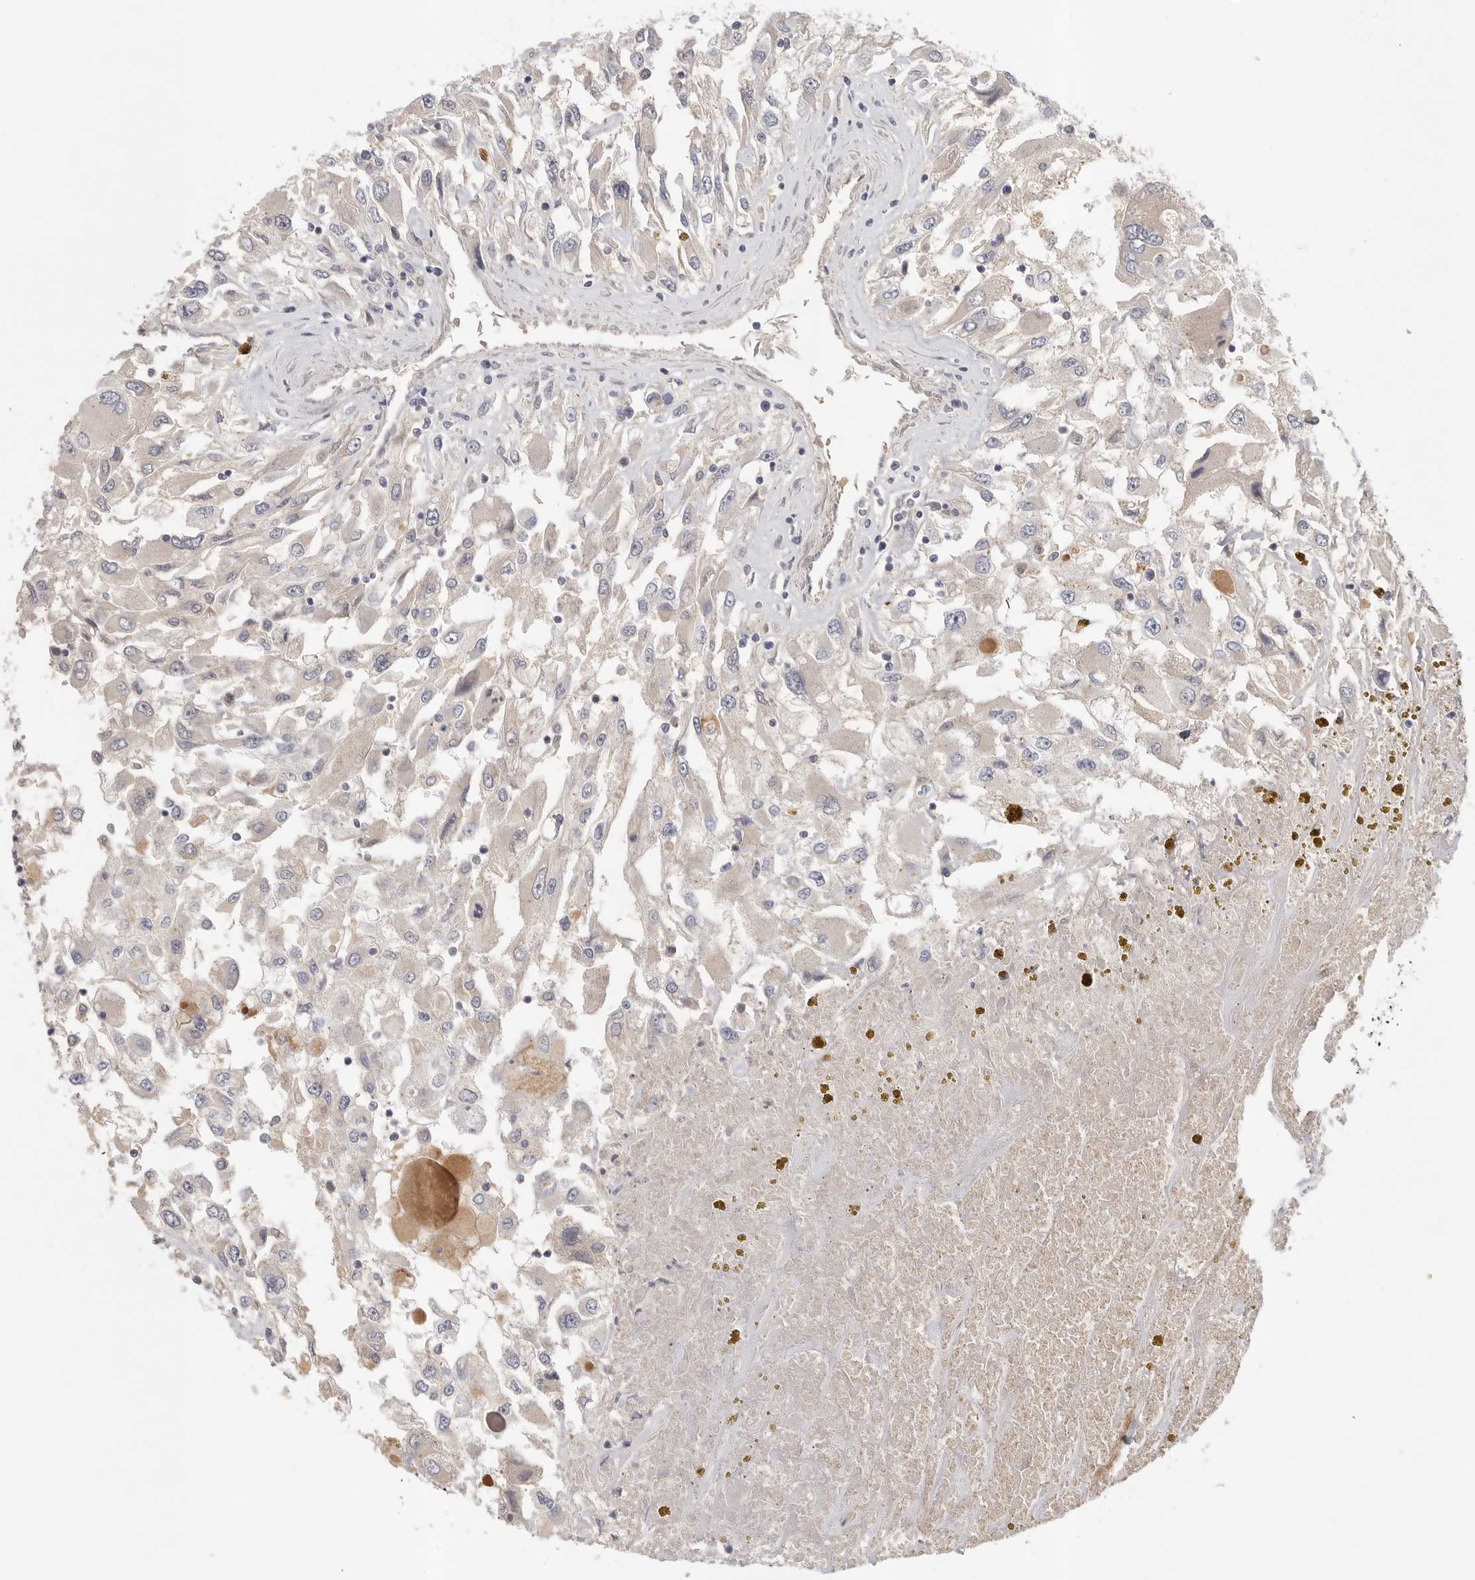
{"staining": {"intensity": "negative", "quantity": "none", "location": "none"}, "tissue": "renal cancer", "cell_type": "Tumor cells", "image_type": "cancer", "snomed": [{"axis": "morphology", "description": "Adenocarcinoma, NOS"}, {"axis": "topography", "description": "Kidney"}], "caption": "A histopathology image of human adenocarcinoma (renal) is negative for staining in tumor cells. Nuclei are stained in blue.", "gene": "CFAP298", "patient": {"sex": "female", "age": 52}}